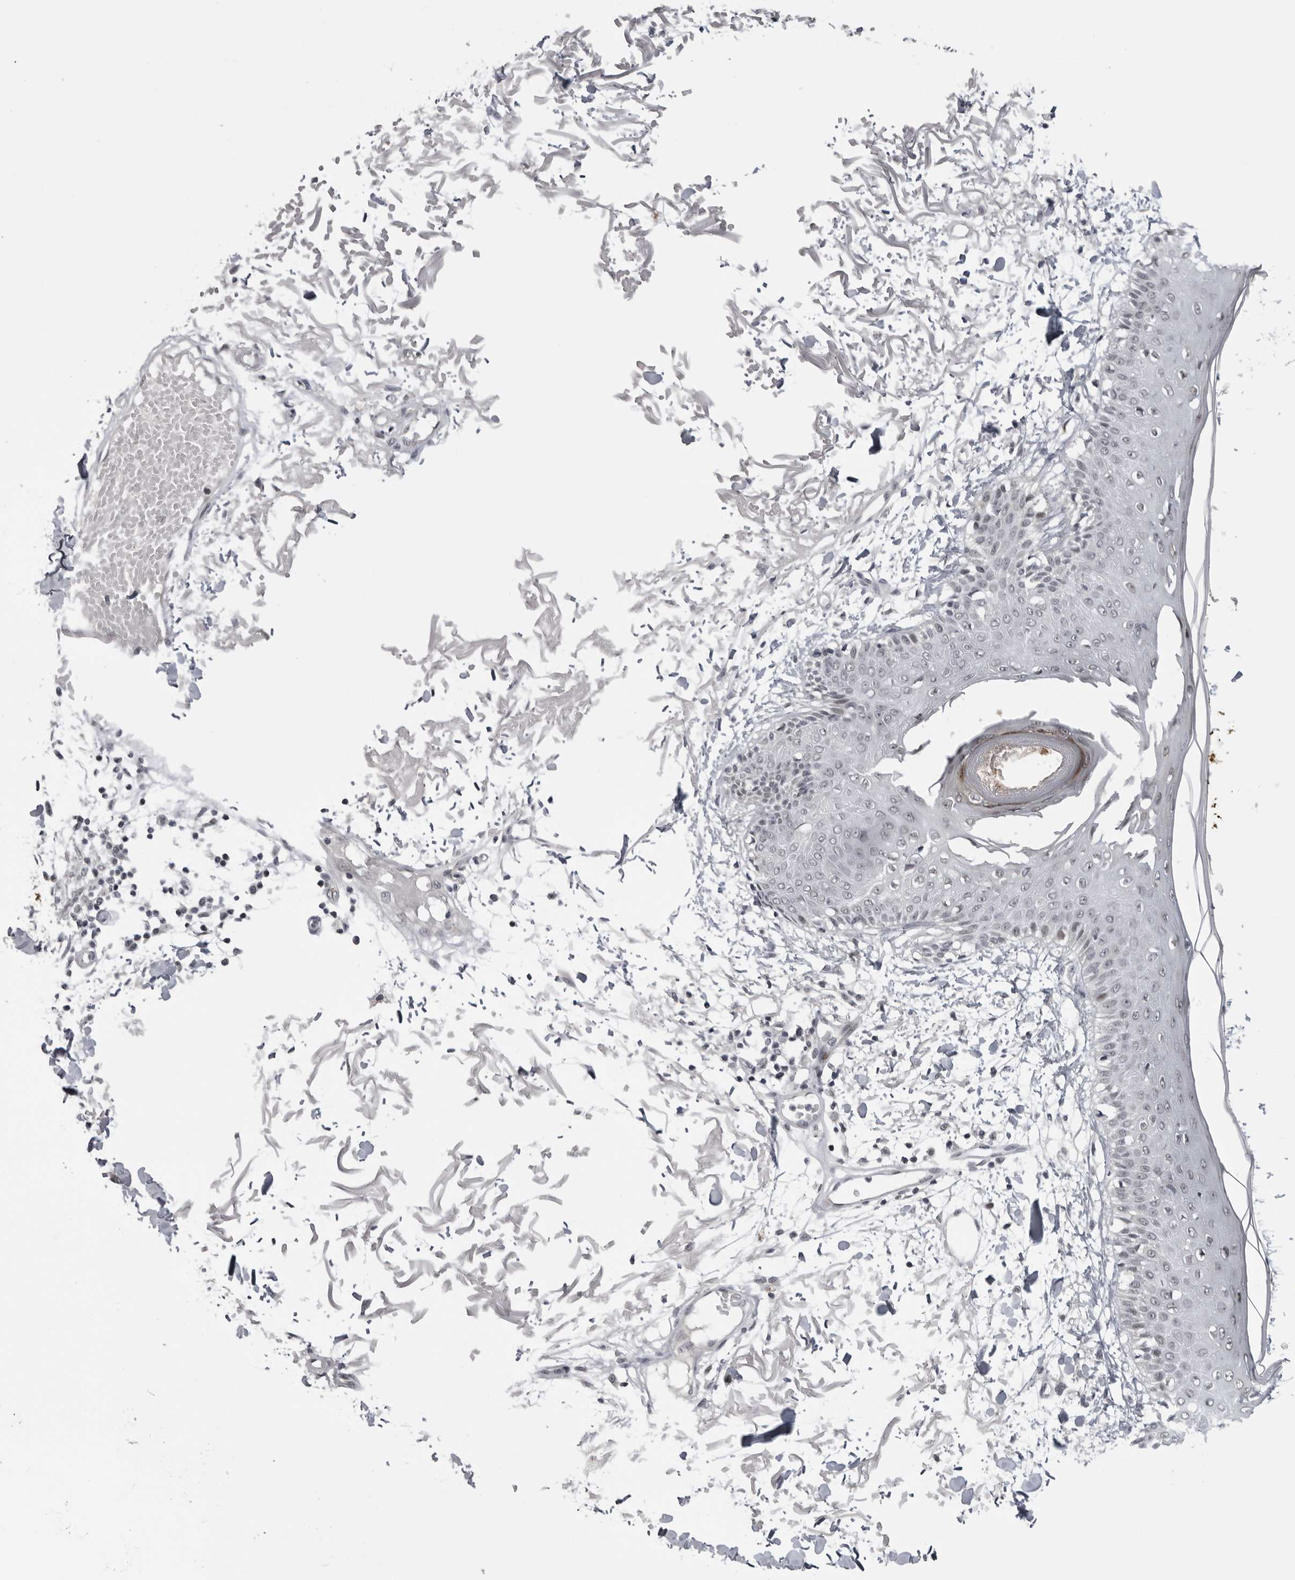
{"staining": {"intensity": "negative", "quantity": "none", "location": "none"}, "tissue": "skin", "cell_type": "Fibroblasts", "image_type": "normal", "snomed": [{"axis": "morphology", "description": "Normal tissue, NOS"}, {"axis": "morphology", "description": "Squamous cell carcinoma, NOS"}, {"axis": "topography", "description": "Skin"}, {"axis": "topography", "description": "Peripheral nerve tissue"}], "caption": "IHC of normal skin displays no positivity in fibroblasts.", "gene": "ALPK2", "patient": {"sex": "male", "age": 83}}